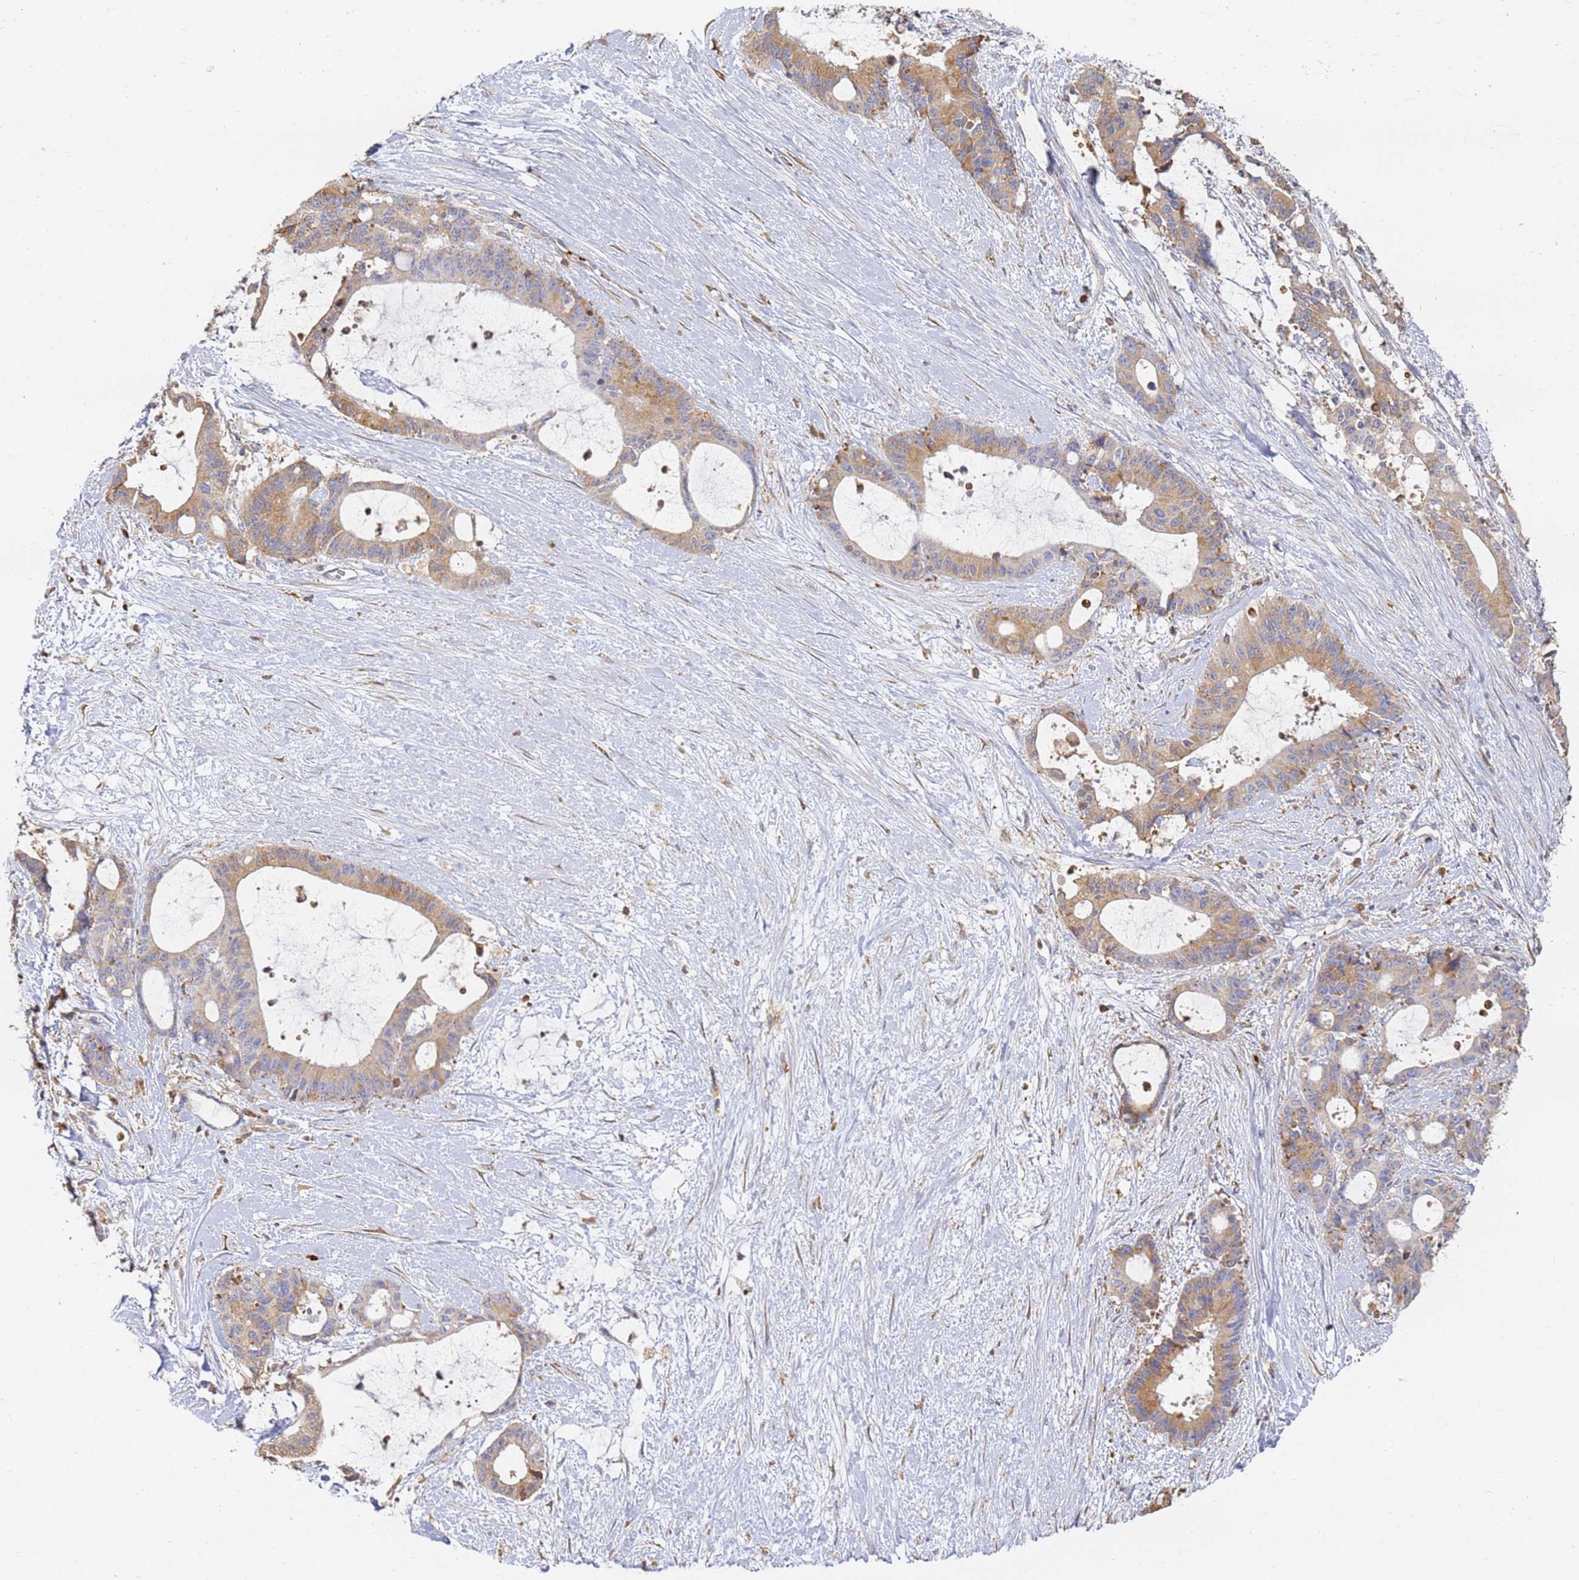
{"staining": {"intensity": "moderate", "quantity": ">75%", "location": "cytoplasmic/membranous"}, "tissue": "liver cancer", "cell_type": "Tumor cells", "image_type": "cancer", "snomed": [{"axis": "morphology", "description": "Normal tissue, NOS"}, {"axis": "morphology", "description": "Cholangiocarcinoma"}, {"axis": "topography", "description": "Liver"}, {"axis": "topography", "description": "Peripheral nerve tissue"}], "caption": "This image shows immunohistochemistry (IHC) staining of human liver cholangiocarcinoma, with medium moderate cytoplasmic/membranous staining in about >75% of tumor cells.", "gene": "BIN2", "patient": {"sex": "female", "age": 73}}